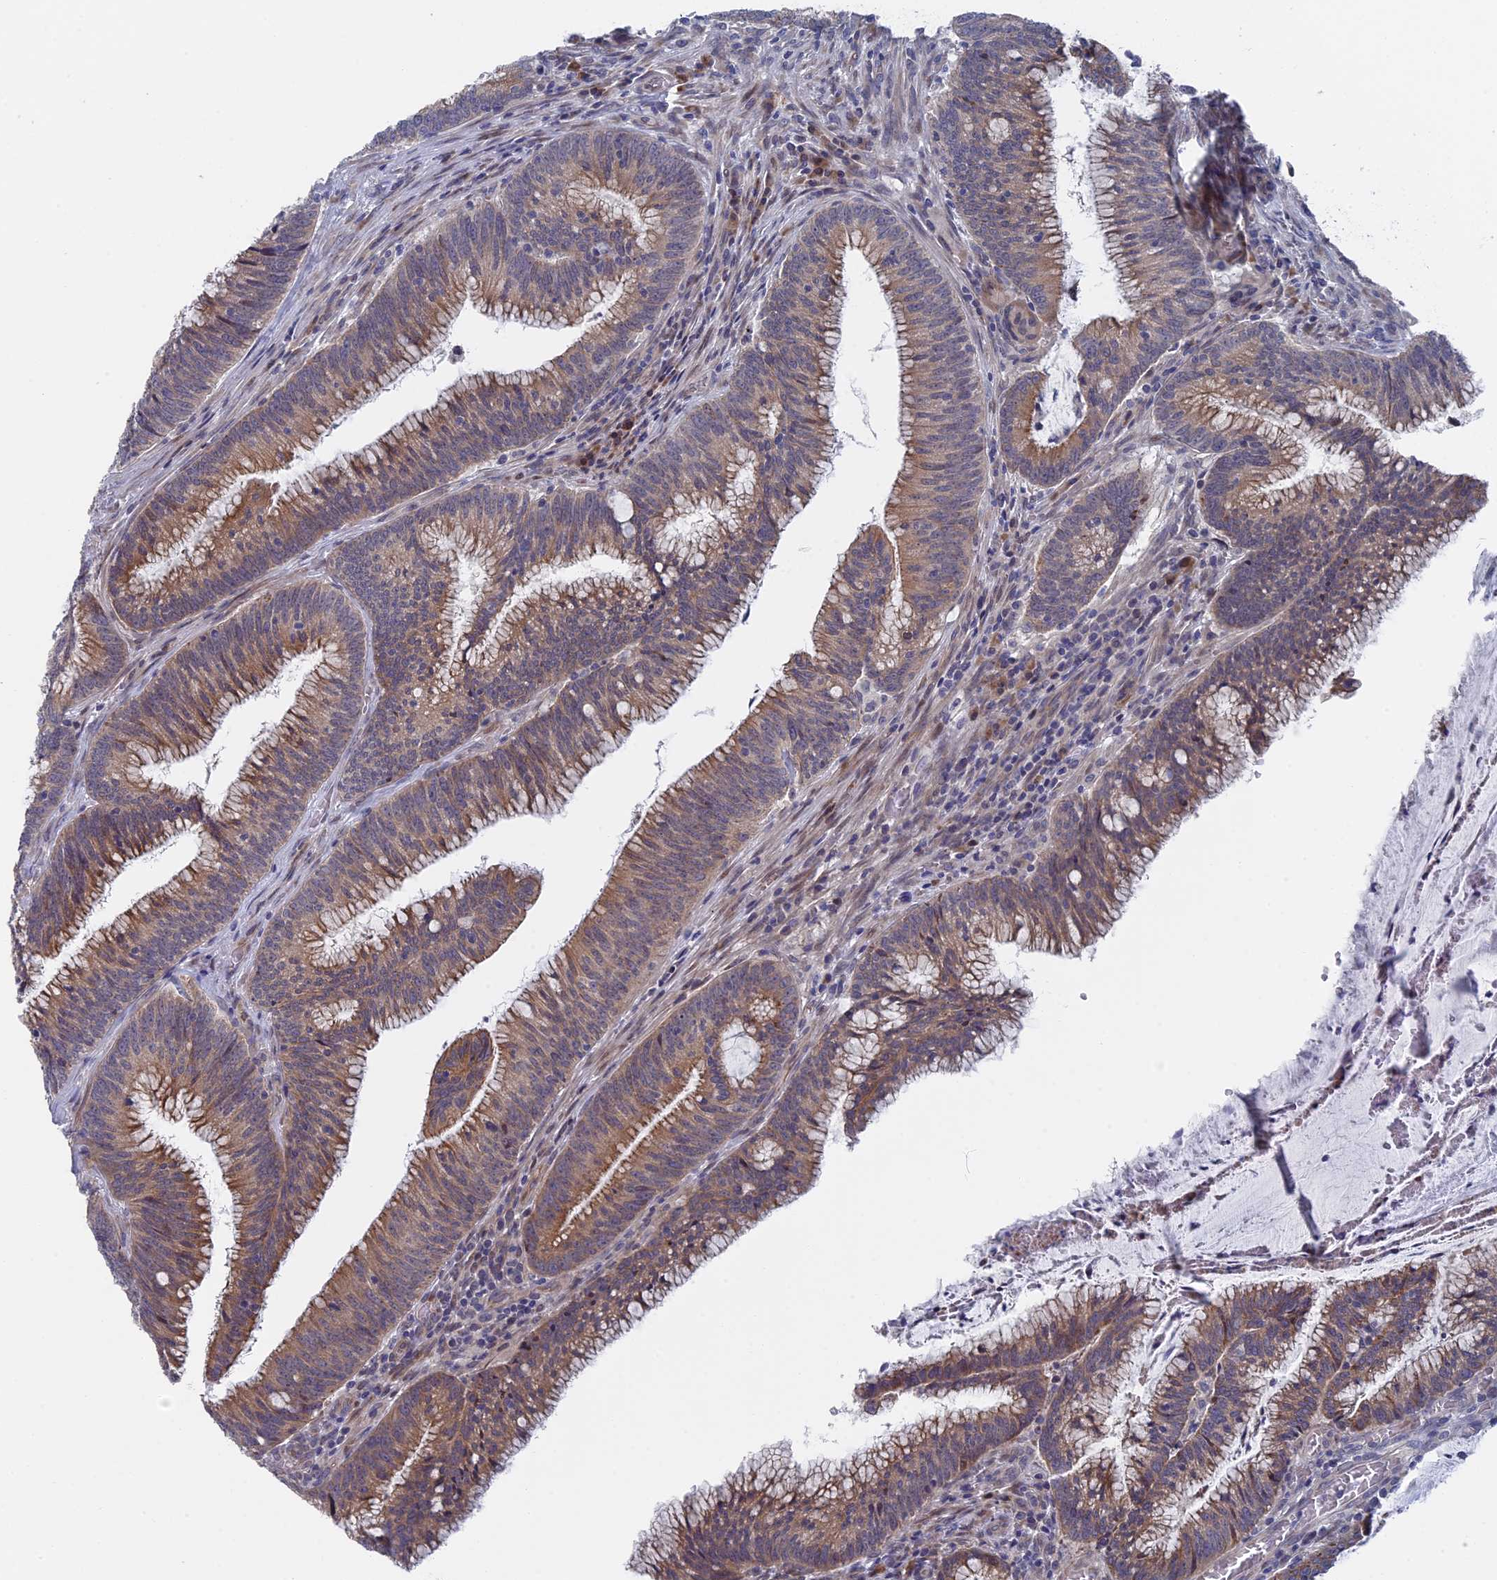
{"staining": {"intensity": "moderate", "quantity": "25%-75%", "location": "cytoplasmic/membranous"}, "tissue": "colorectal cancer", "cell_type": "Tumor cells", "image_type": "cancer", "snomed": [{"axis": "morphology", "description": "Adenocarcinoma, NOS"}, {"axis": "topography", "description": "Rectum"}], "caption": "Immunohistochemical staining of human colorectal adenocarcinoma demonstrates moderate cytoplasmic/membranous protein staining in about 25%-75% of tumor cells. Using DAB (3,3'-diaminobenzidine) (brown) and hematoxylin (blue) stains, captured at high magnification using brightfield microscopy.", "gene": "TMEM161A", "patient": {"sex": "female", "age": 77}}